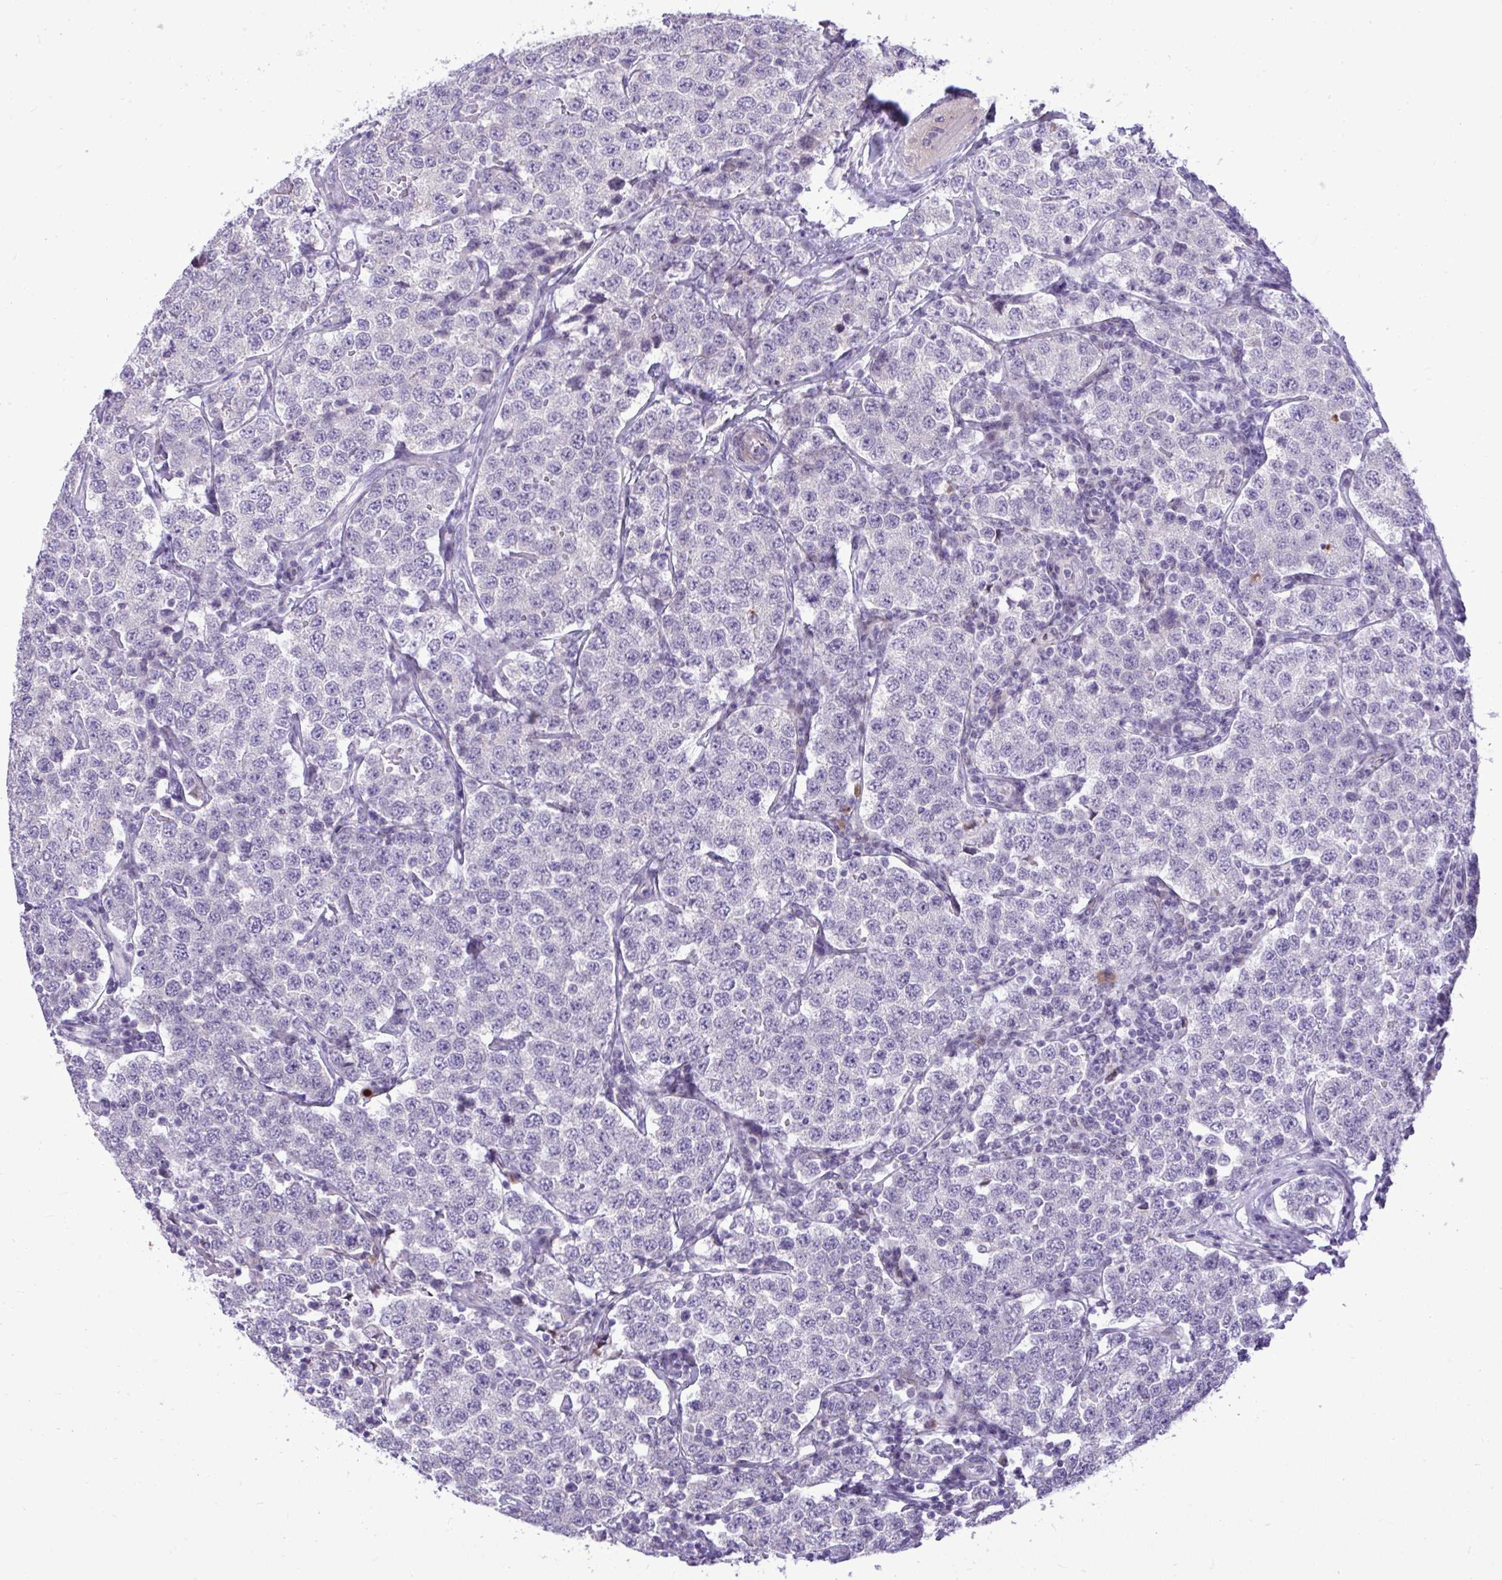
{"staining": {"intensity": "negative", "quantity": "none", "location": "none"}, "tissue": "testis cancer", "cell_type": "Tumor cells", "image_type": "cancer", "snomed": [{"axis": "morphology", "description": "Seminoma, NOS"}, {"axis": "topography", "description": "Testis"}], "caption": "Immunohistochemistry image of testis cancer stained for a protein (brown), which reveals no expression in tumor cells.", "gene": "SPAG1", "patient": {"sex": "male", "age": 34}}